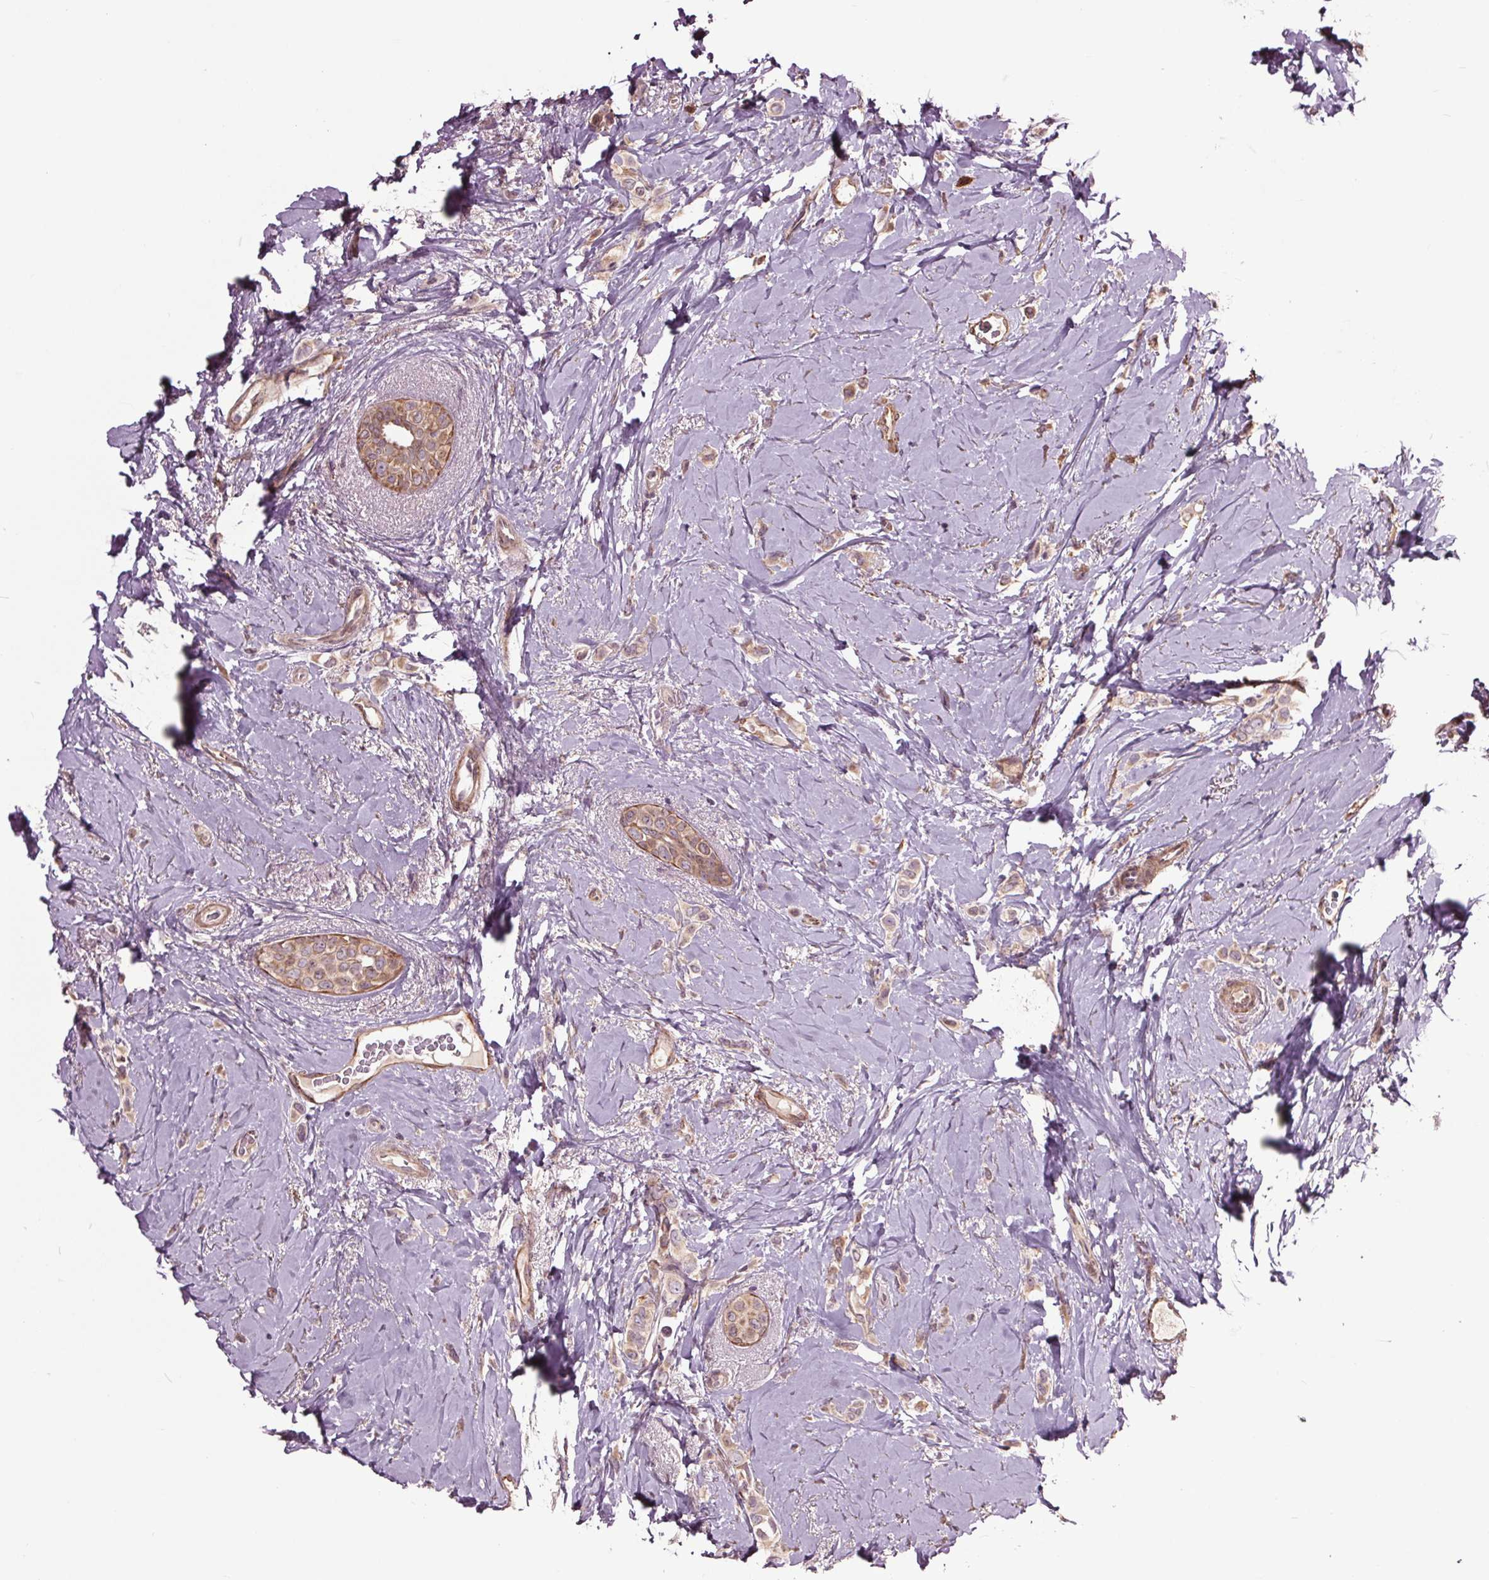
{"staining": {"intensity": "moderate", "quantity": ">75%", "location": "cytoplasmic/membranous"}, "tissue": "breast cancer", "cell_type": "Tumor cells", "image_type": "cancer", "snomed": [{"axis": "morphology", "description": "Lobular carcinoma"}, {"axis": "topography", "description": "Breast"}], "caption": "Immunohistochemistry (IHC) image of human breast cancer (lobular carcinoma) stained for a protein (brown), which demonstrates medium levels of moderate cytoplasmic/membranous staining in approximately >75% of tumor cells.", "gene": "HAUS5", "patient": {"sex": "female", "age": 66}}